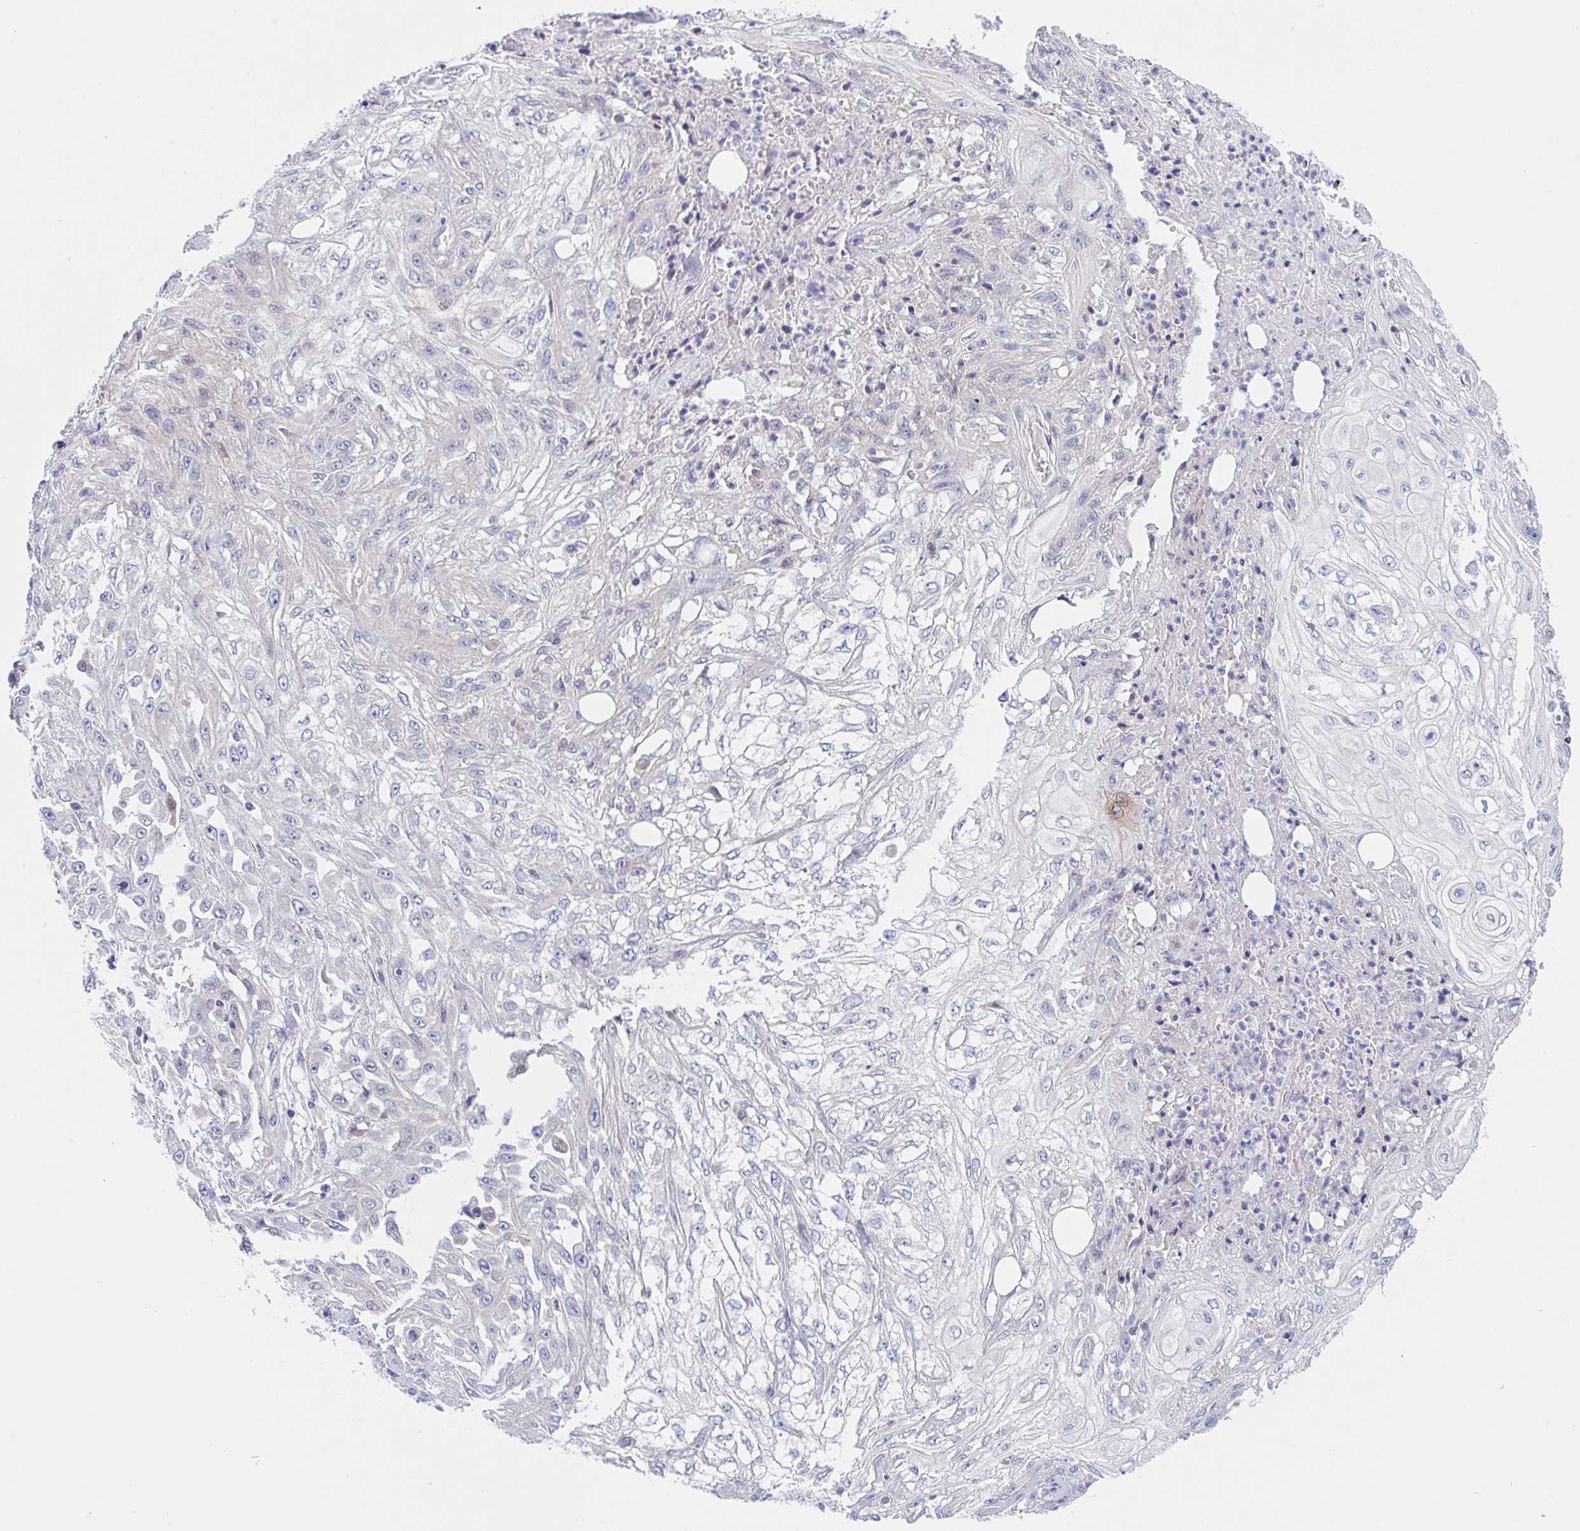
{"staining": {"intensity": "negative", "quantity": "none", "location": "none"}, "tissue": "skin cancer", "cell_type": "Tumor cells", "image_type": "cancer", "snomed": [{"axis": "morphology", "description": "Squamous cell carcinoma, NOS"}, {"axis": "morphology", "description": "Squamous cell carcinoma, metastatic, NOS"}, {"axis": "topography", "description": "Skin"}, {"axis": "topography", "description": "Lymph node"}], "caption": "The immunohistochemistry (IHC) image has no significant expression in tumor cells of skin squamous cell carcinoma tissue.", "gene": "TMEM86A", "patient": {"sex": "male", "age": 75}}